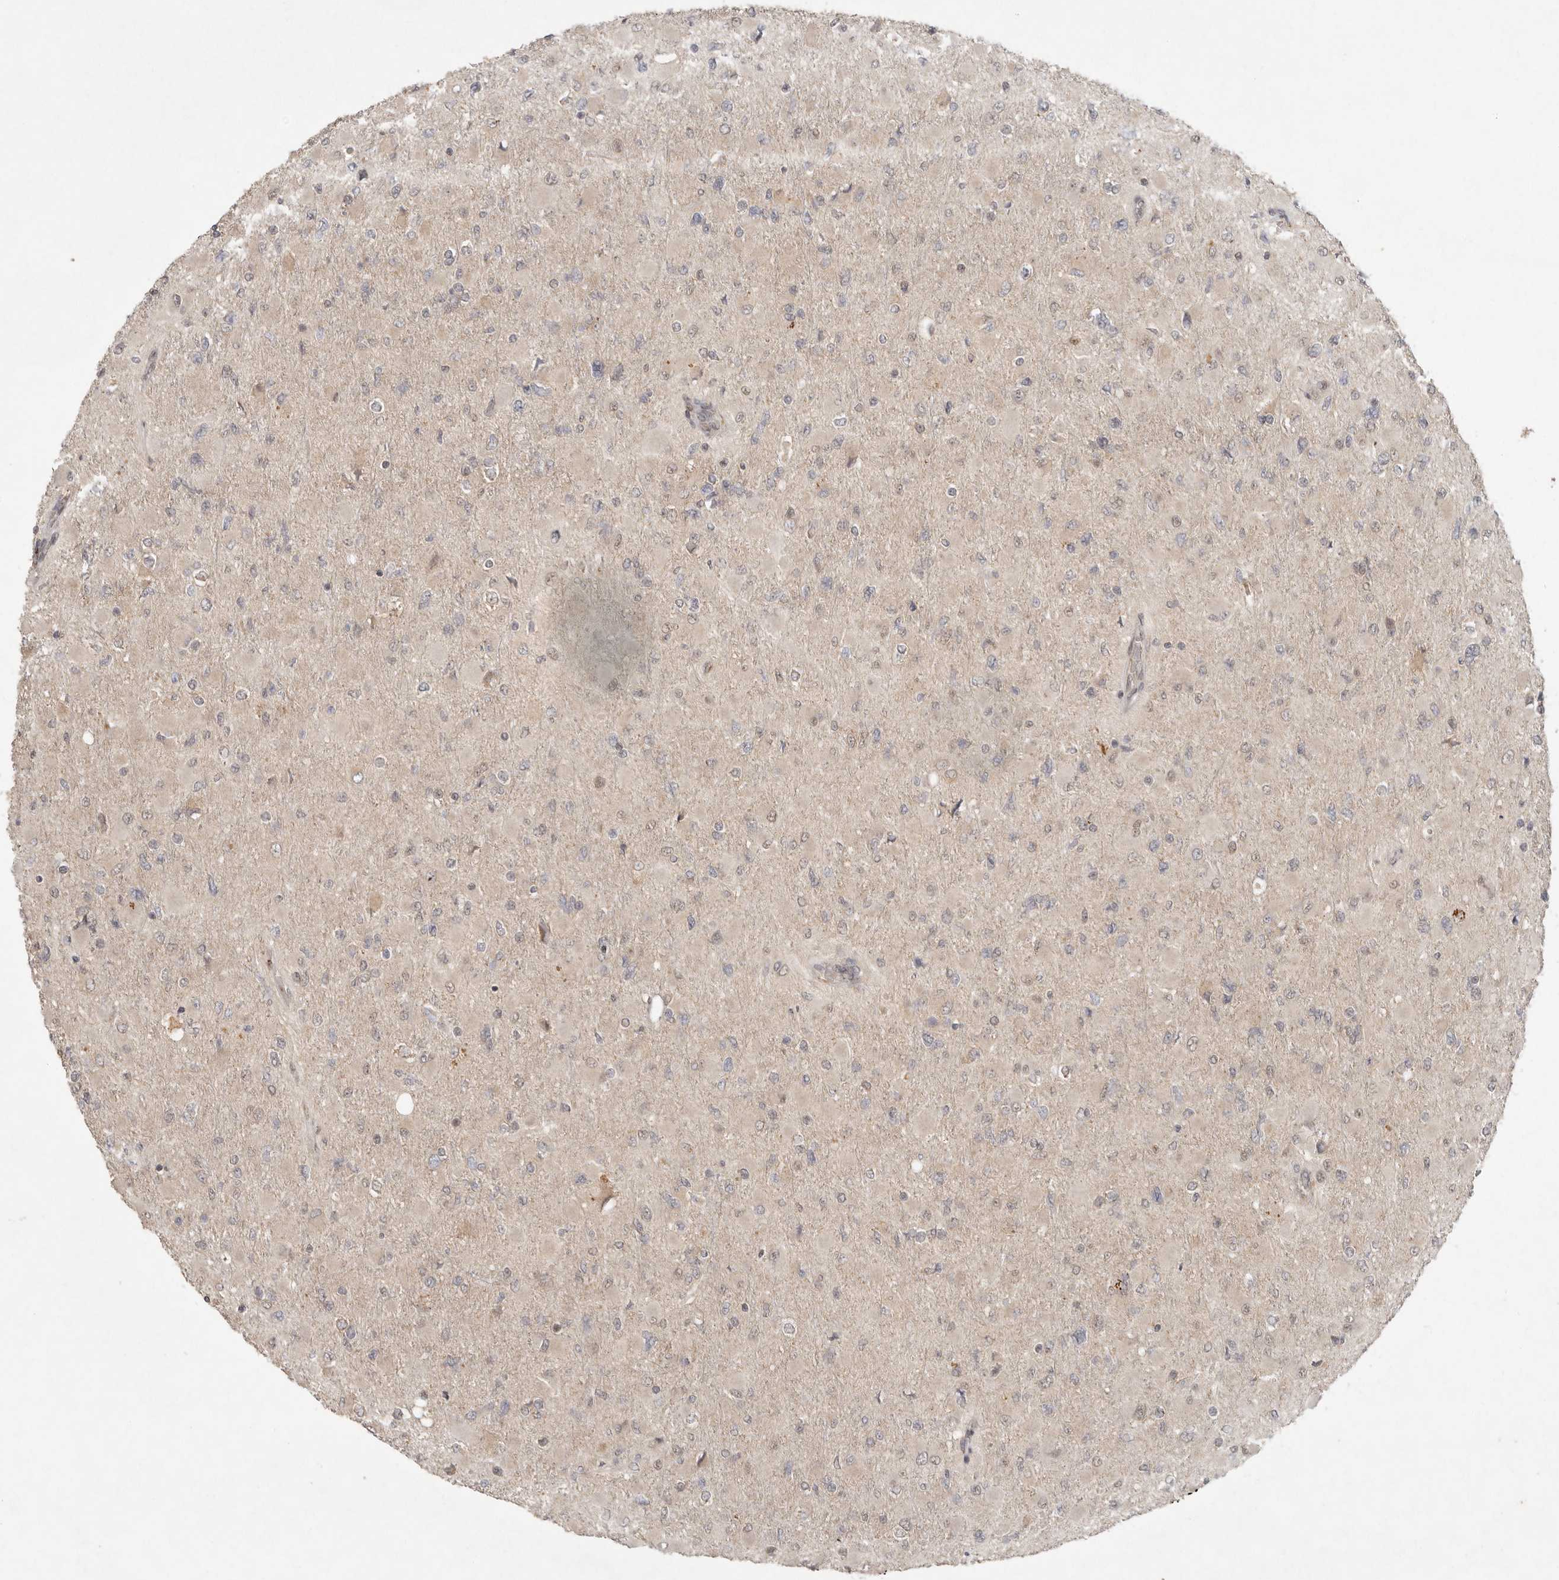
{"staining": {"intensity": "negative", "quantity": "none", "location": "none"}, "tissue": "glioma", "cell_type": "Tumor cells", "image_type": "cancer", "snomed": [{"axis": "morphology", "description": "Glioma, malignant, High grade"}, {"axis": "topography", "description": "Cerebral cortex"}], "caption": "The image exhibits no staining of tumor cells in glioma.", "gene": "LRRC75A", "patient": {"sex": "female", "age": 36}}